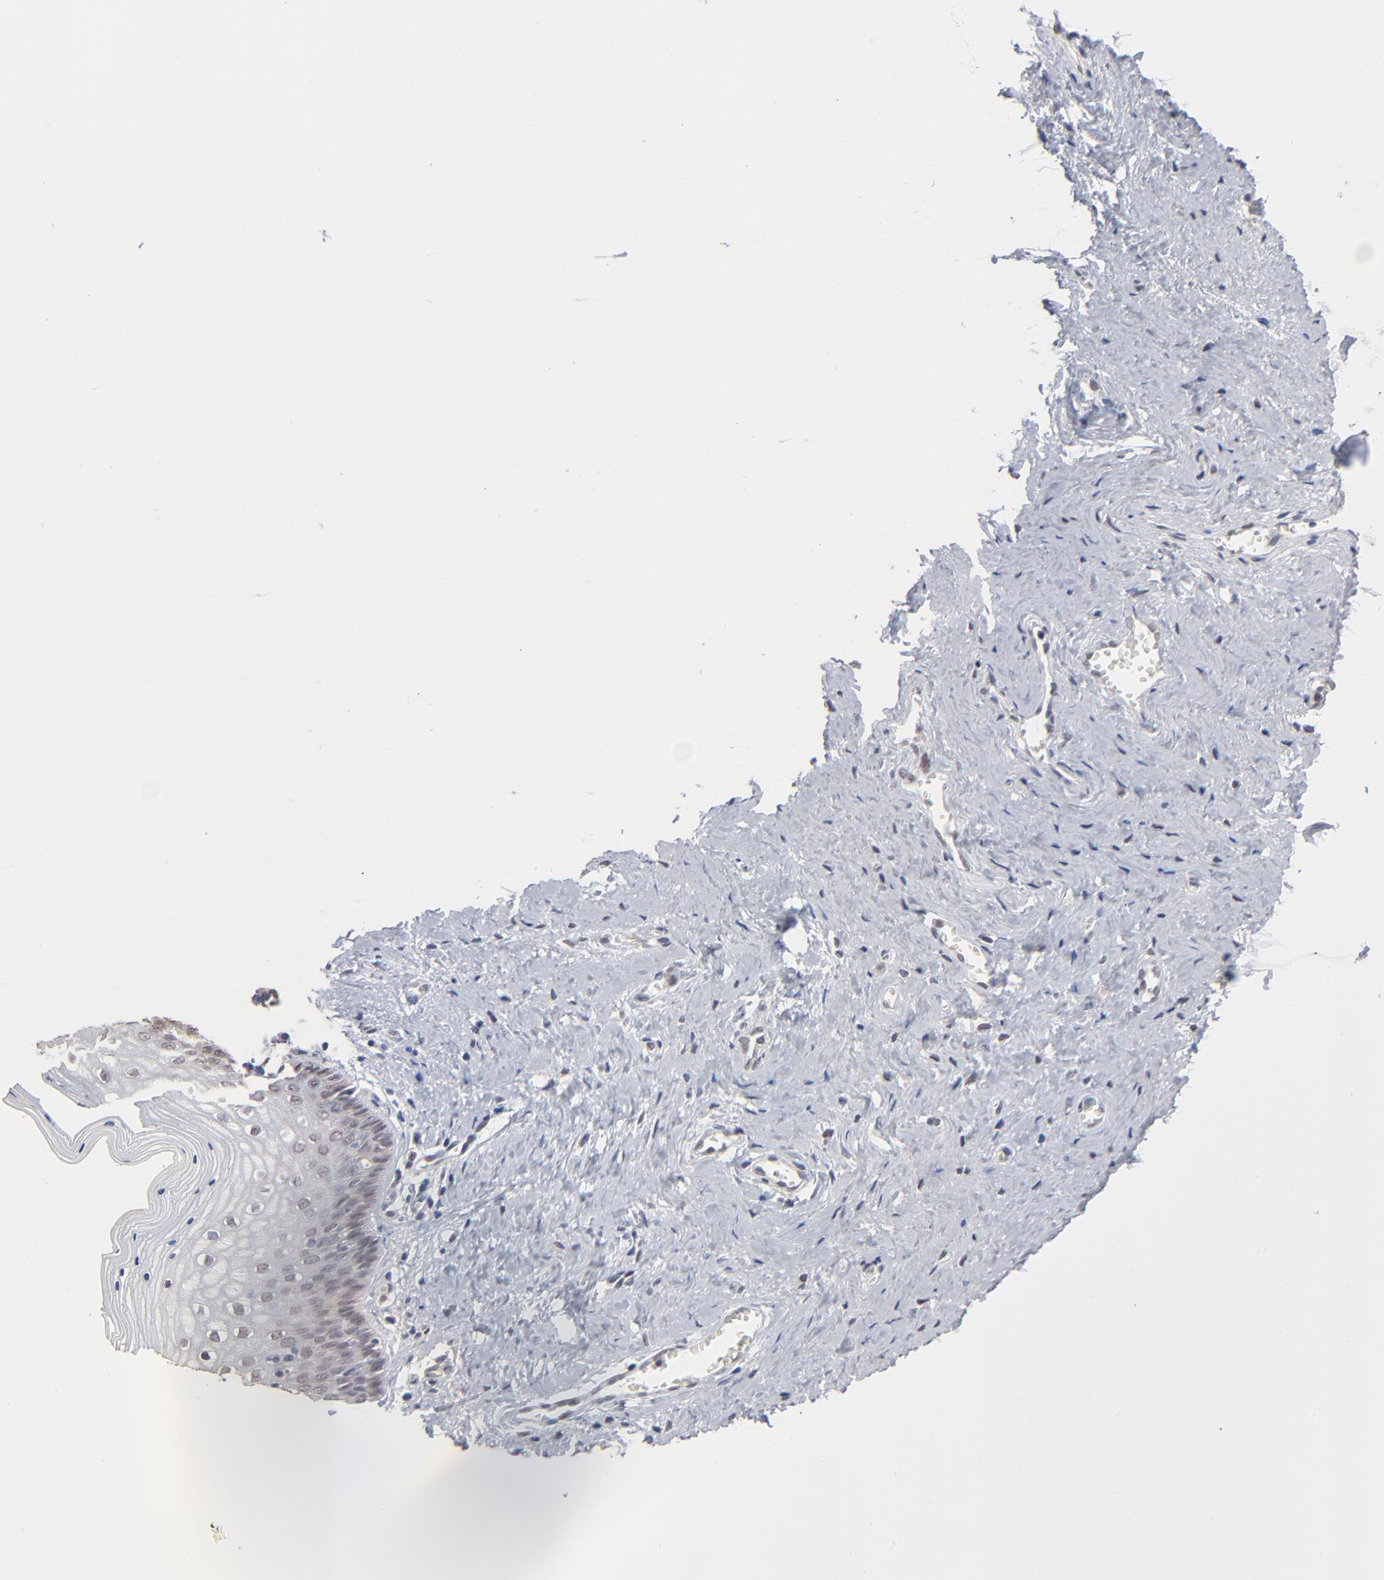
{"staining": {"intensity": "negative", "quantity": "none", "location": "none"}, "tissue": "vagina", "cell_type": "Squamous epithelial cells", "image_type": "normal", "snomed": [{"axis": "morphology", "description": "Normal tissue, NOS"}, {"axis": "topography", "description": "Vagina"}], "caption": "The image demonstrates no staining of squamous epithelial cells in normal vagina. Nuclei are stained in blue.", "gene": "MBIP", "patient": {"sex": "female", "age": 46}}